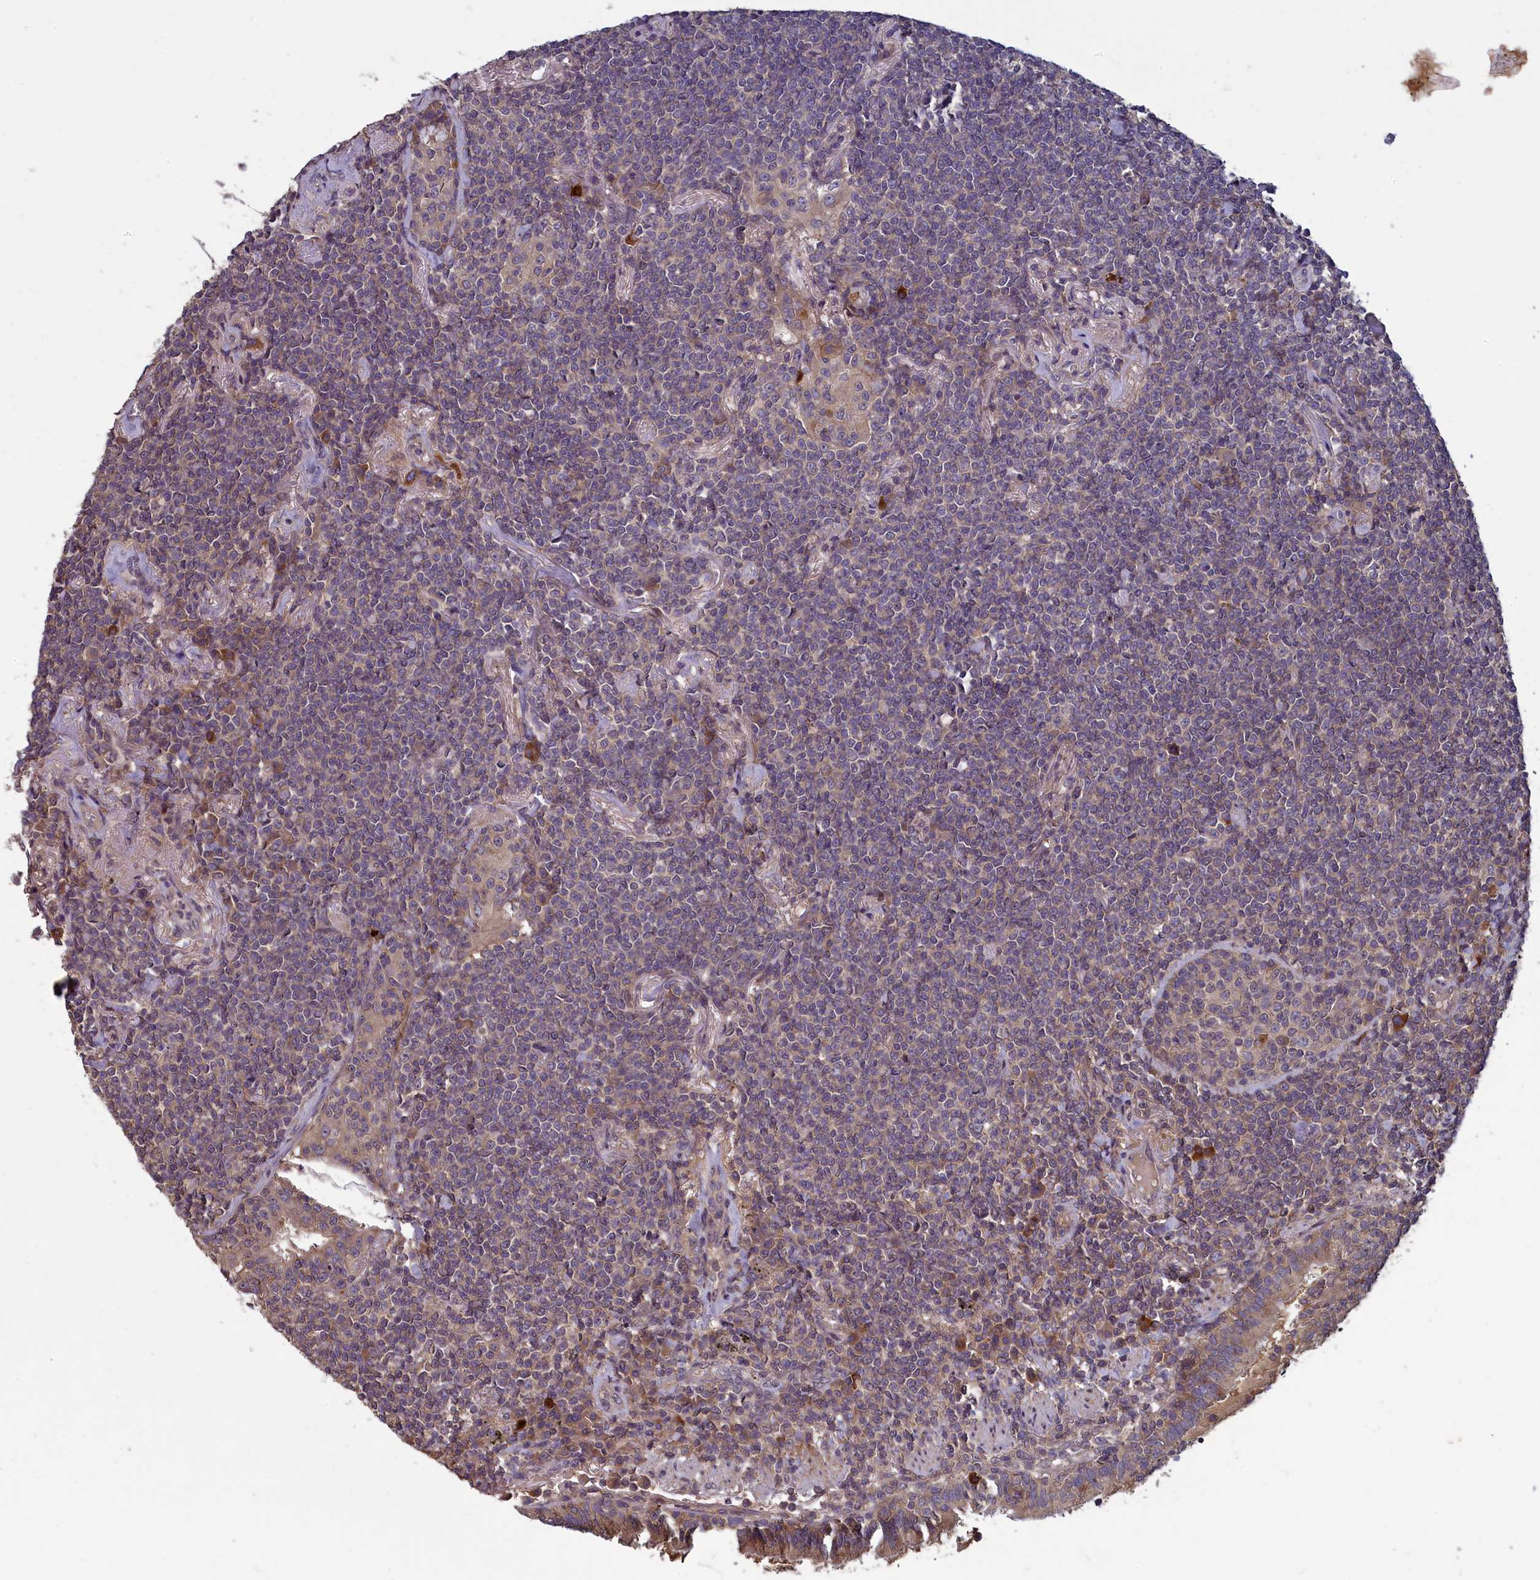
{"staining": {"intensity": "weak", "quantity": "<25%", "location": "cytoplasmic/membranous"}, "tissue": "lymphoma", "cell_type": "Tumor cells", "image_type": "cancer", "snomed": [{"axis": "morphology", "description": "Malignant lymphoma, non-Hodgkin's type, Low grade"}, {"axis": "topography", "description": "Lung"}], "caption": "A micrograph of human malignant lymphoma, non-Hodgkin's type (low-grade) is negative for staining in tumor cells.", "gene": "NUDT6", "patient": {"sex": "female", "age": 71}}